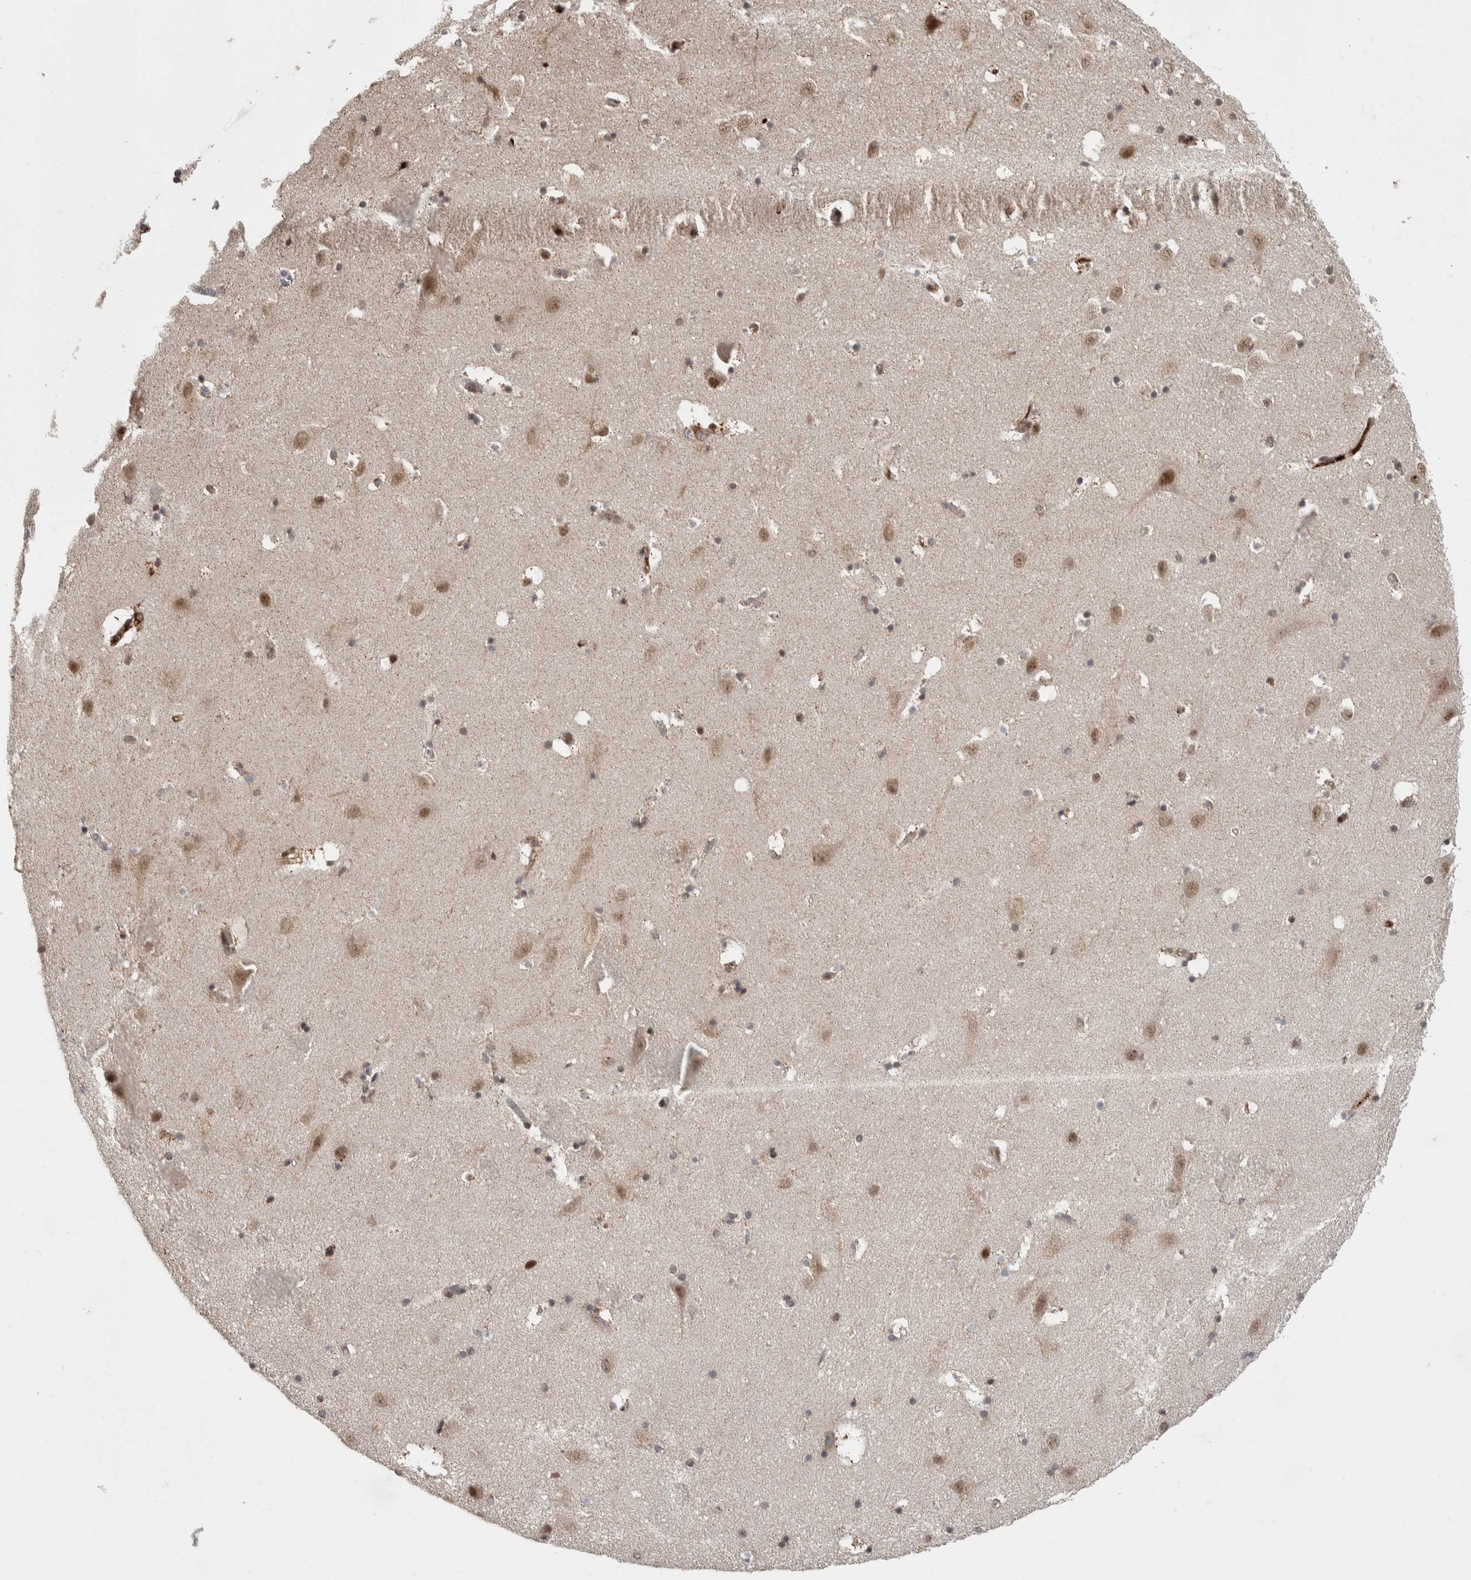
{"staining": {"intensity": "weak", "quantity": "<25%", "location": "cytoplasmic/membranous,nuclear"}, "tissue": "hippocampus", "cell_type": "Glial cells", "image_type": "normal", "snomed": [{"axis": "morphology", "description": "Normal tissue, NOS"}, {"axis": "topography", "description": "Hippocampus"}], "caption": "The micrograph shows no staining of glial cells in normal hippocampus. (Immunohistochemistry (ihc), brightfield microscopy, high magnification).", "gene": "ZNF592", "patient": {"sex": "male", "age": 45}}